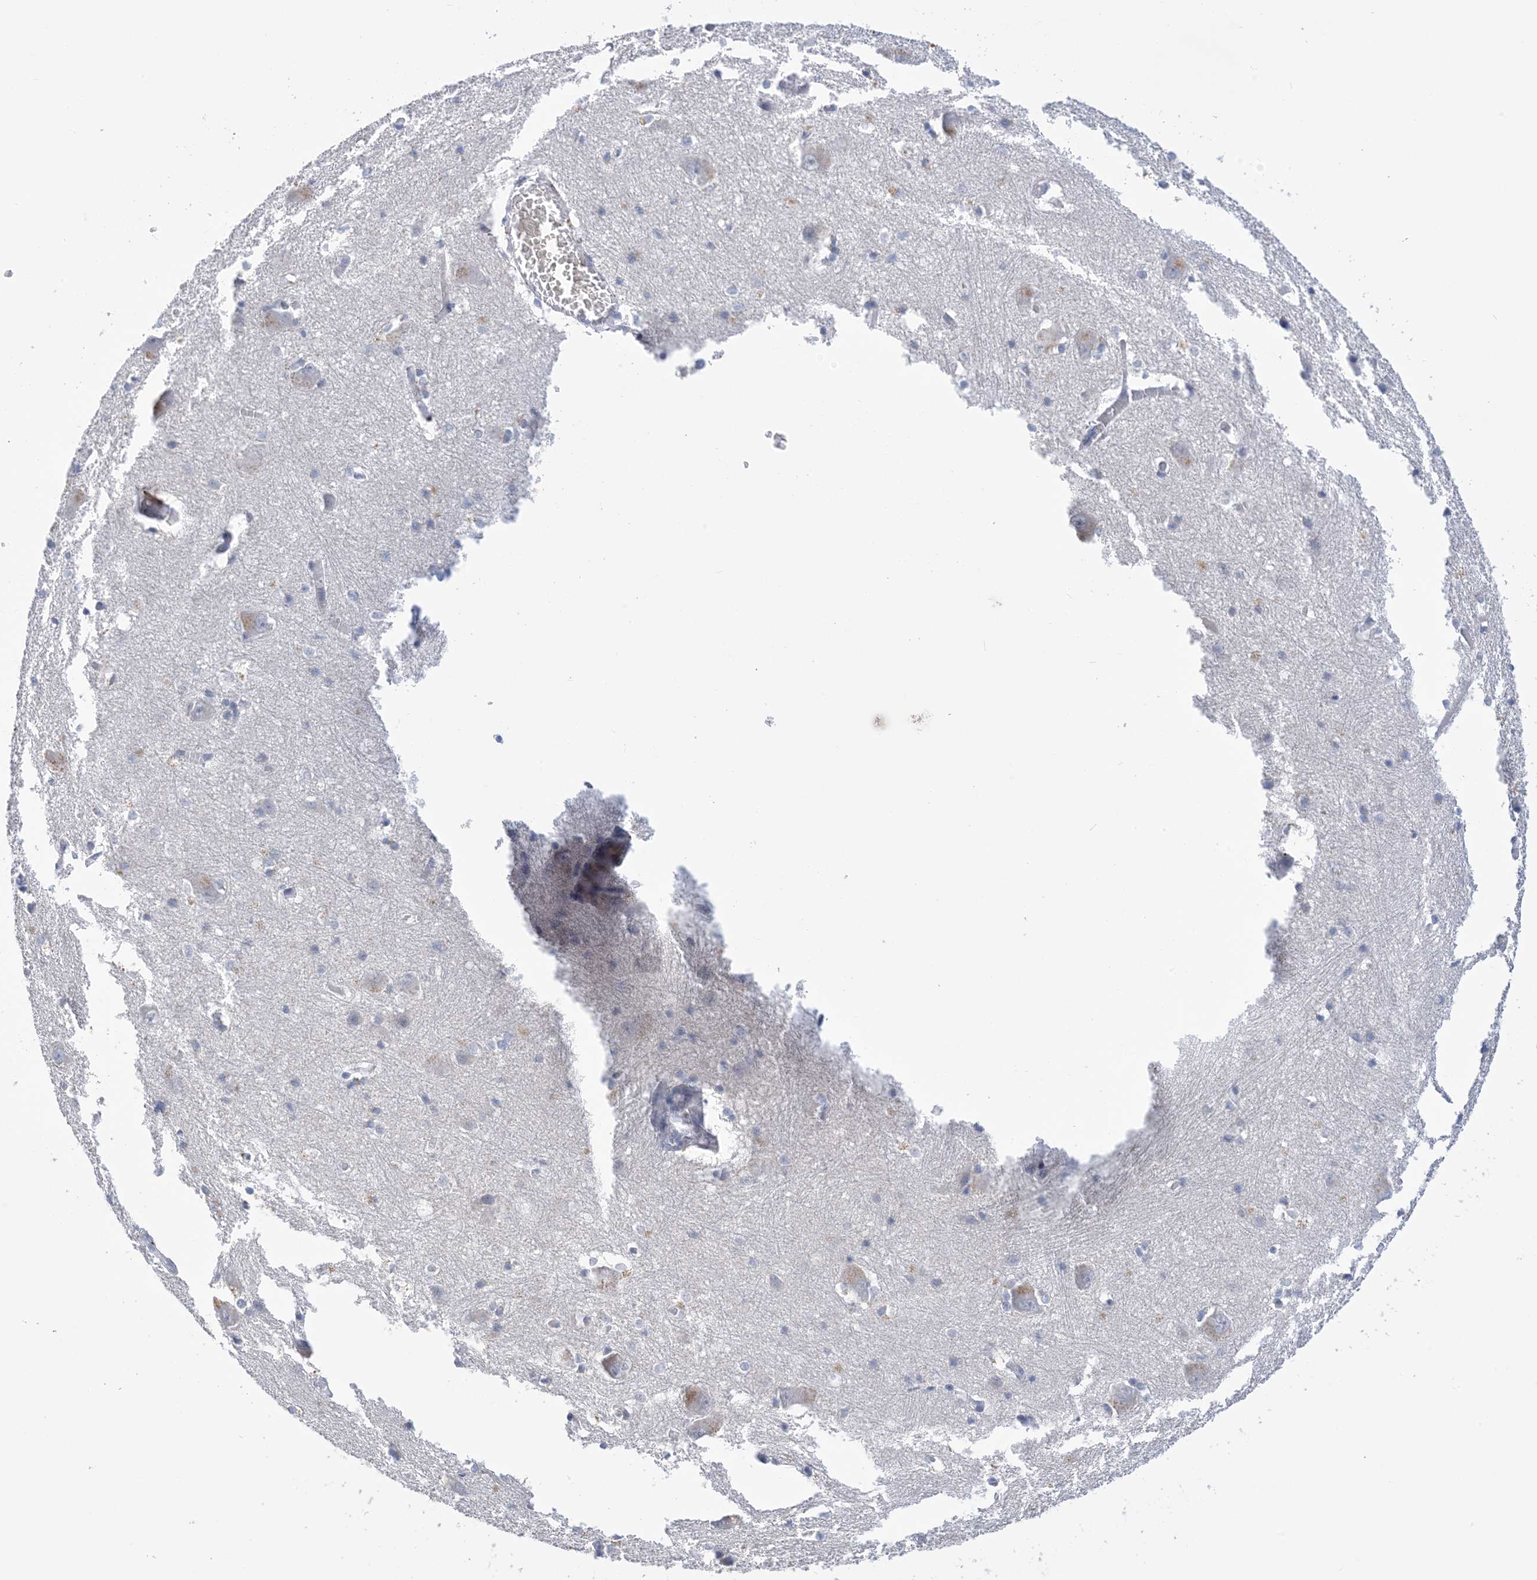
{"staining": {"intensity": "negative", "quantity": "none", "location": "none"}, "tissue": "caudate", "cell_type": "Glial cells", "image_type": "normal", "snomed": [{"axis": "morphology", "description": "Normal tissue, NOS"}, {"axis": "topography", "description": "Lateral ventricle wall"}], "caption": "The histopathology image shows no staining of glial cells in unremarkable caudate. Brightfield microscopy of immunohistochemistry (IHC) stained with DAB (3,3'-diaminobenzidine) (brown) and hematoxylin (blue), captured at high magnification.", "gene": "DSC3", "patient": {"sex": "male", "age": 37}}